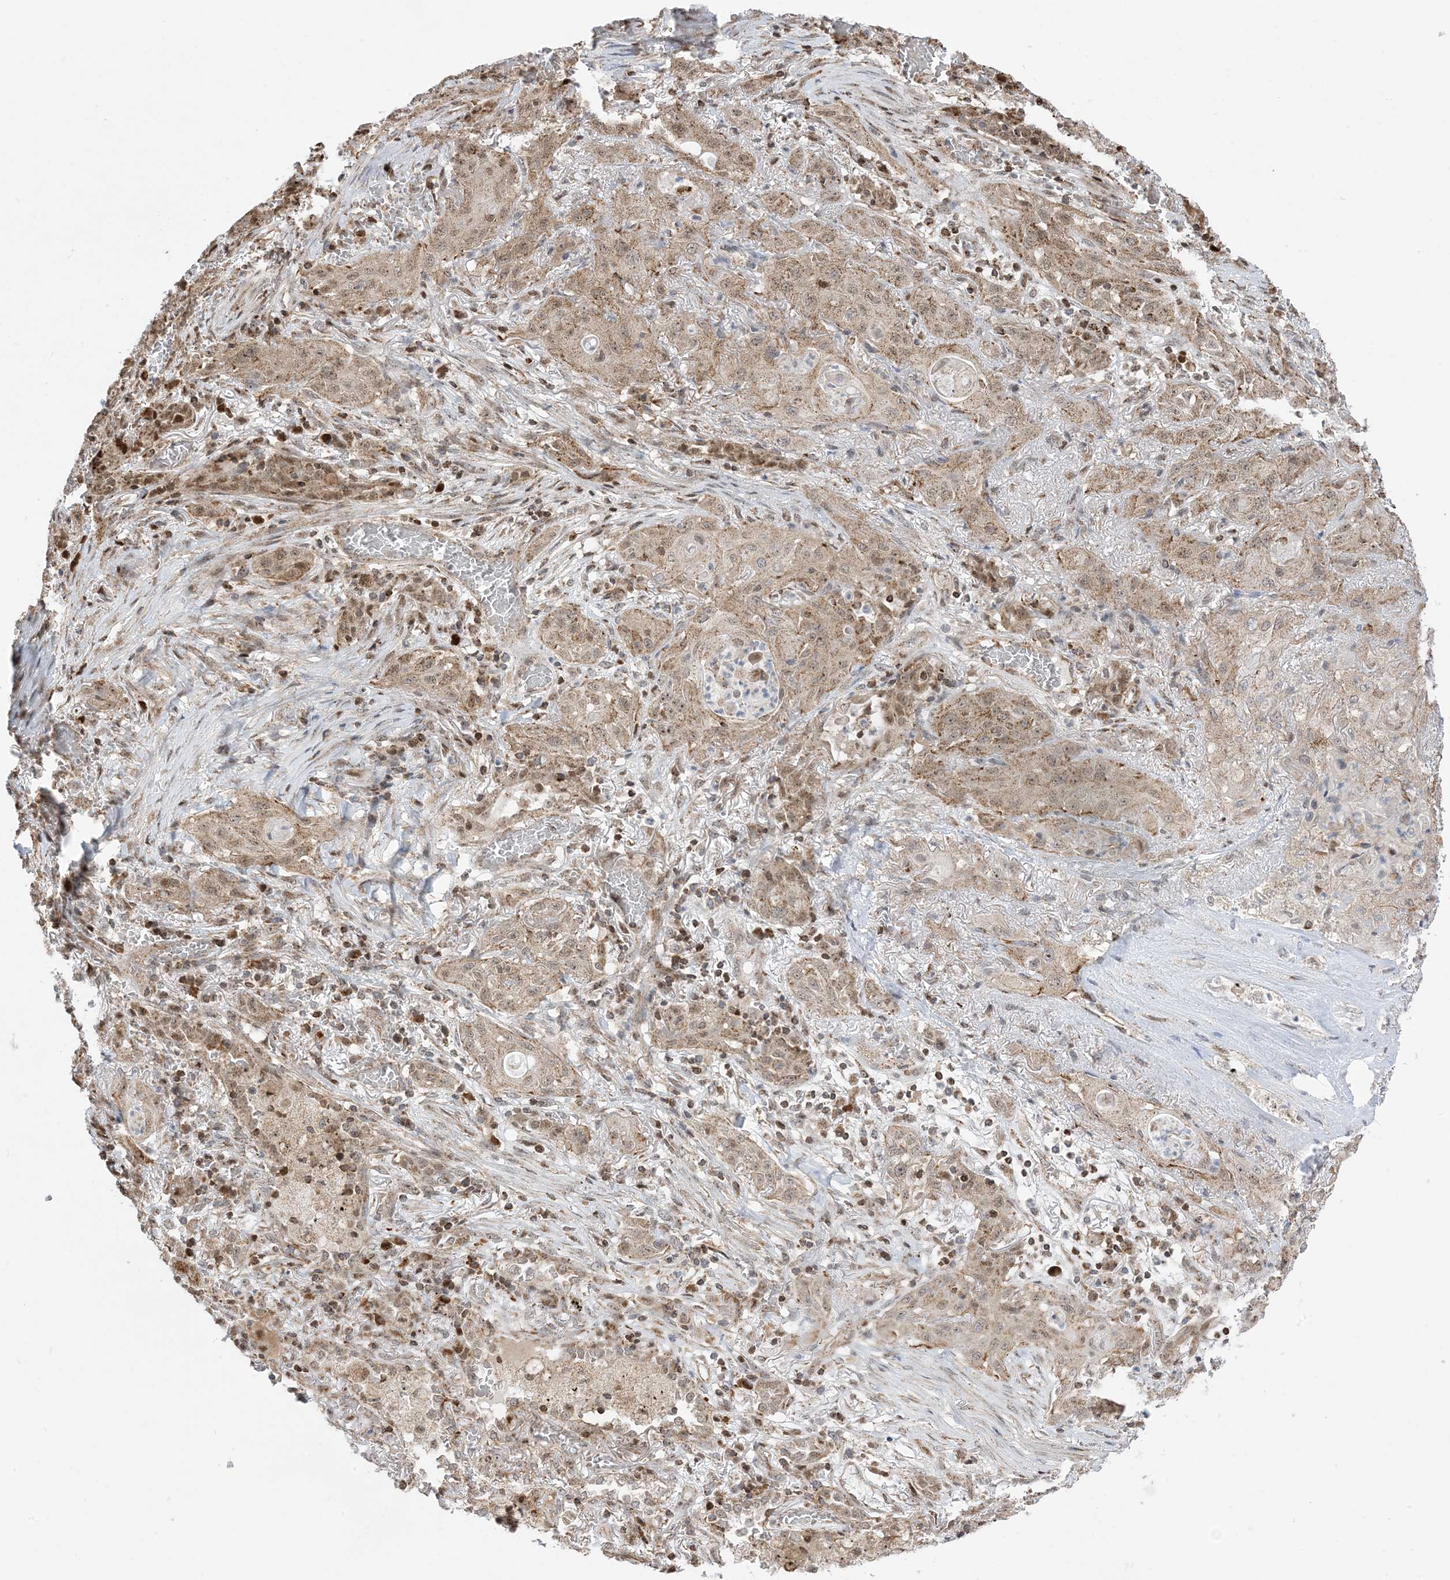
{"staining": {"intensity": "moderate", "quantity": ">75%", "location": "cytoplasmic/membranous"}, "tissue": "lung cancer", "cell_type": "Tumor cells", "image_type": "cancer", "snomed": [{"axis": "morphology", "description": "Squamous cell carcinoma, NOS"}, {"axis": "topography", "description": "Lung"}], "caption": "This micrograph displays squamous cell carcinoma (lung) stained with IHC to label a protein in brown. The cytoplasmic/membranous of tumor cells show moderate positivity for the protein. Nuclei are counter-stained blue.", "gene": "MAPKBP1", "patient": {"sex": "female", "age": 47}}